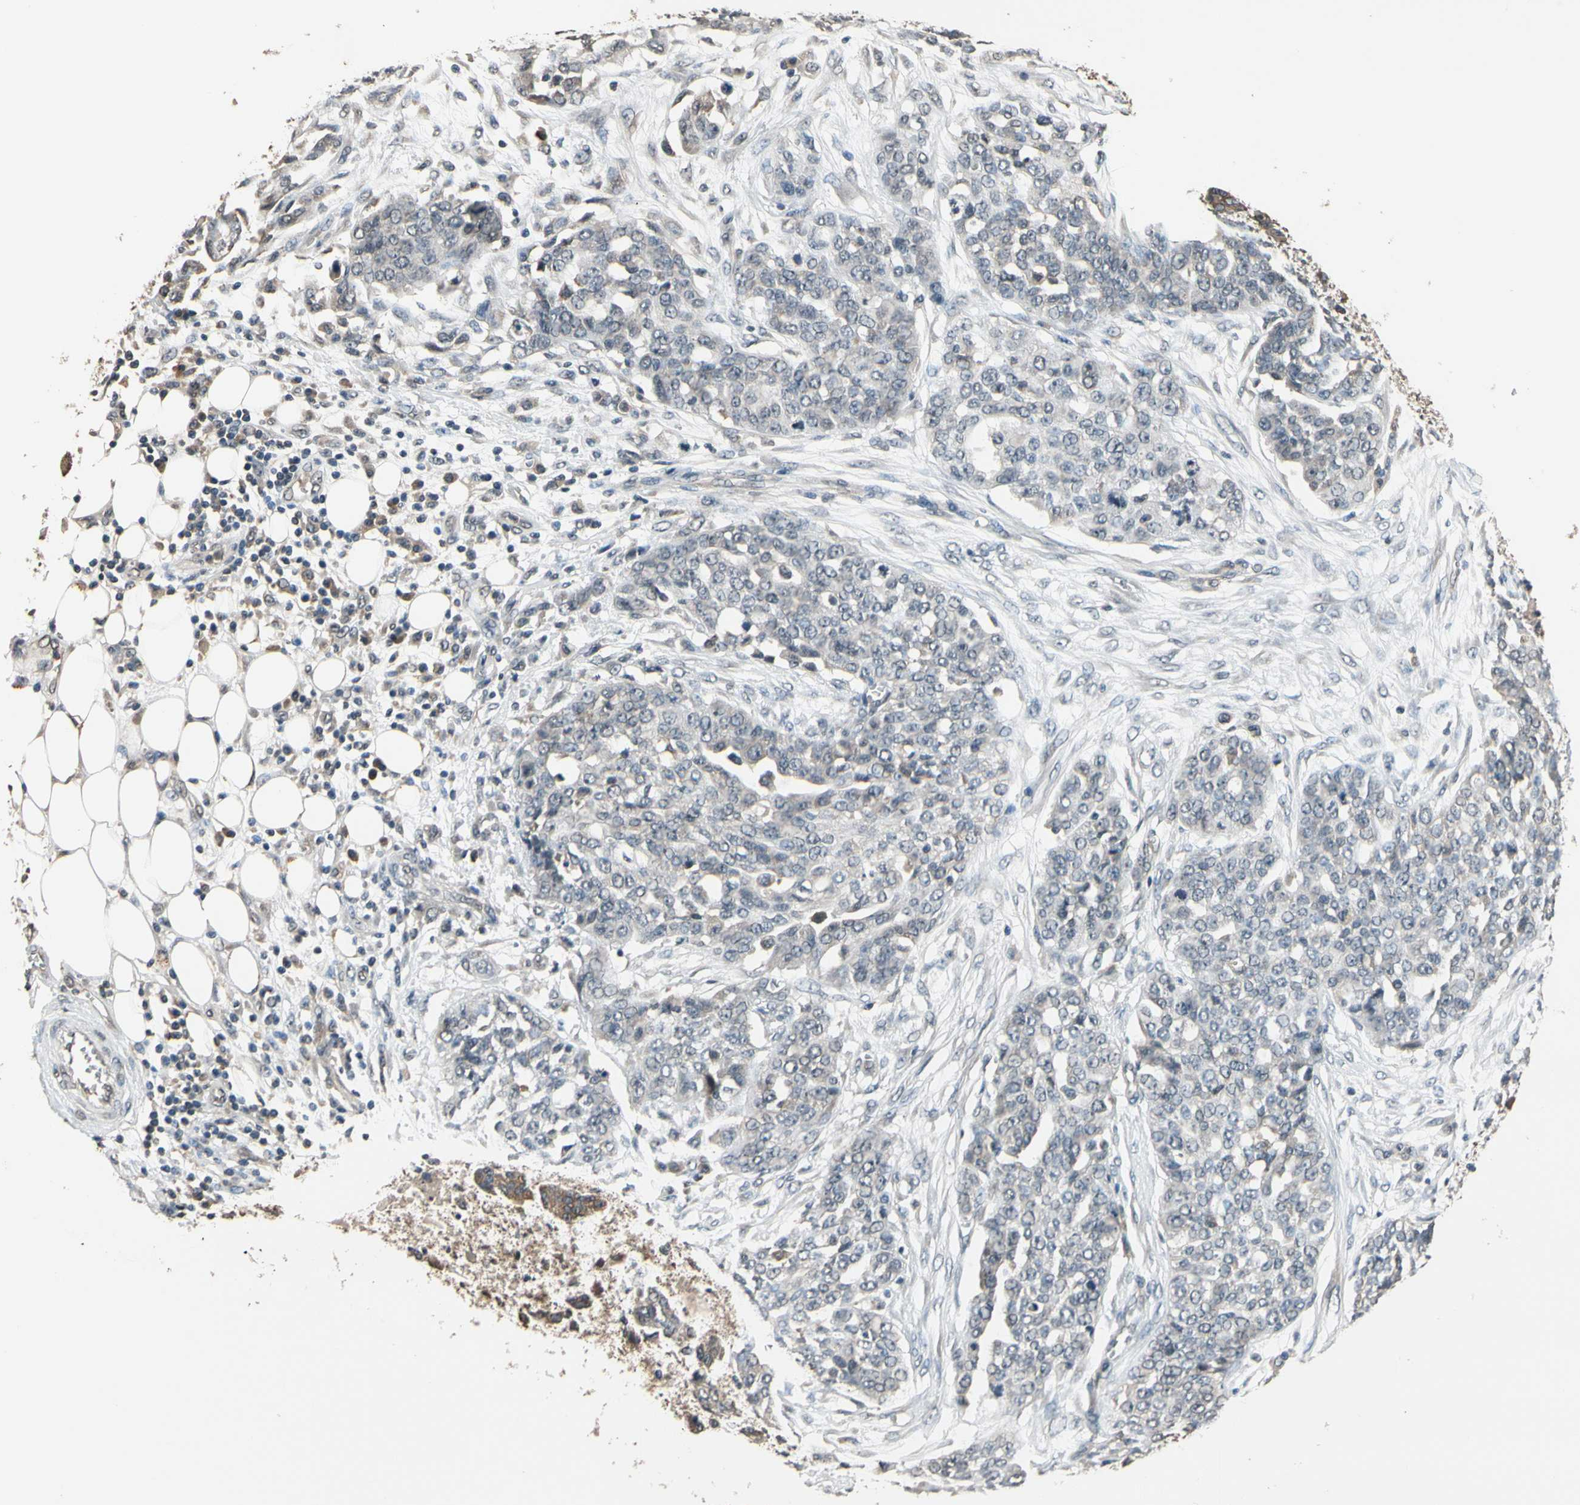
{"staining": {"intensity": "weak", "quantity": ">75%", "location": "cytoplasmic/membranous"}, "tissue": "ovarian cancer", "cell_type": "Tumor cells", "image_type": "cancer", "snomed": [{"axis": "morphology", "description": "Cystadenocarcinoma, serous, NOS"}, {"axis": "topography", "description": "Soft tissue"}, {"axis": "topography", "description": "Ovary"}], "caption": "Ovarian cancer (serous cystadenocarcinoma) tissue displays weak cytoplasmic/membranous positivity in approximately >75% of tumor cells", "gene": "GCLC", "patient": {"sex": "female", "age": 57}}